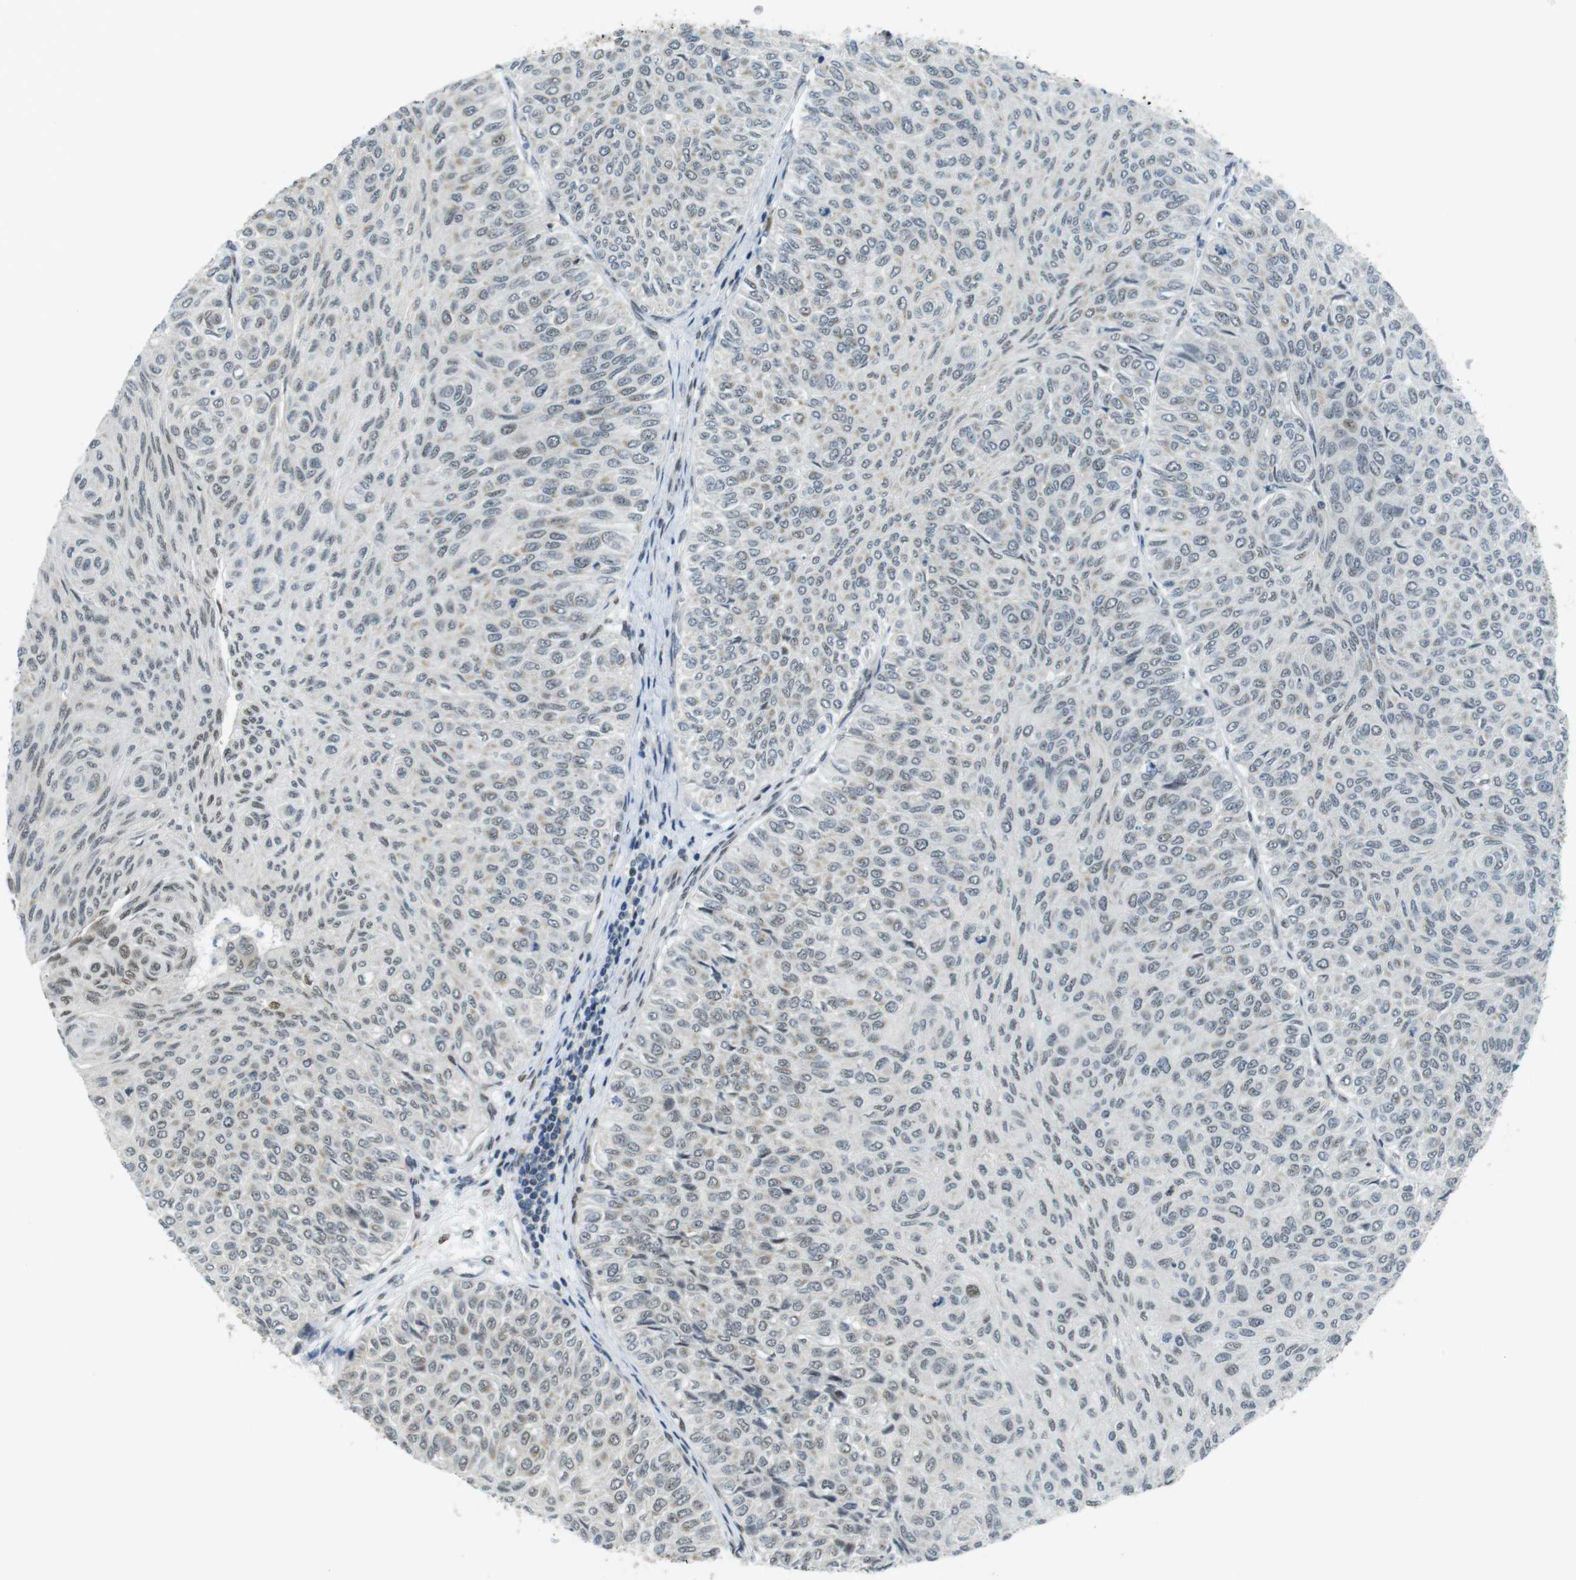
{"staining": {"intensity": "weak", "quantity": "<25%", "location": "nuclear"}, "tissue": "urothelial cancer", "cell_type": "Tumor cells", "image_type": "cancer", "snomed": [{"axis": "morphology", "description": "Urothelial carcinoma, Low grade"}, {"axis": "topography", "description": "Urinary bladder"}], "caption": "Urothelial cancer was stained to show a protein in brown. There is no significant expression in tumor cells. The staining is performed using DAB brown chromogen with nuclei counter-stained in using hematoxylin.", "gene": "USP7", "patient": {"sex": "male", "age": 78}}